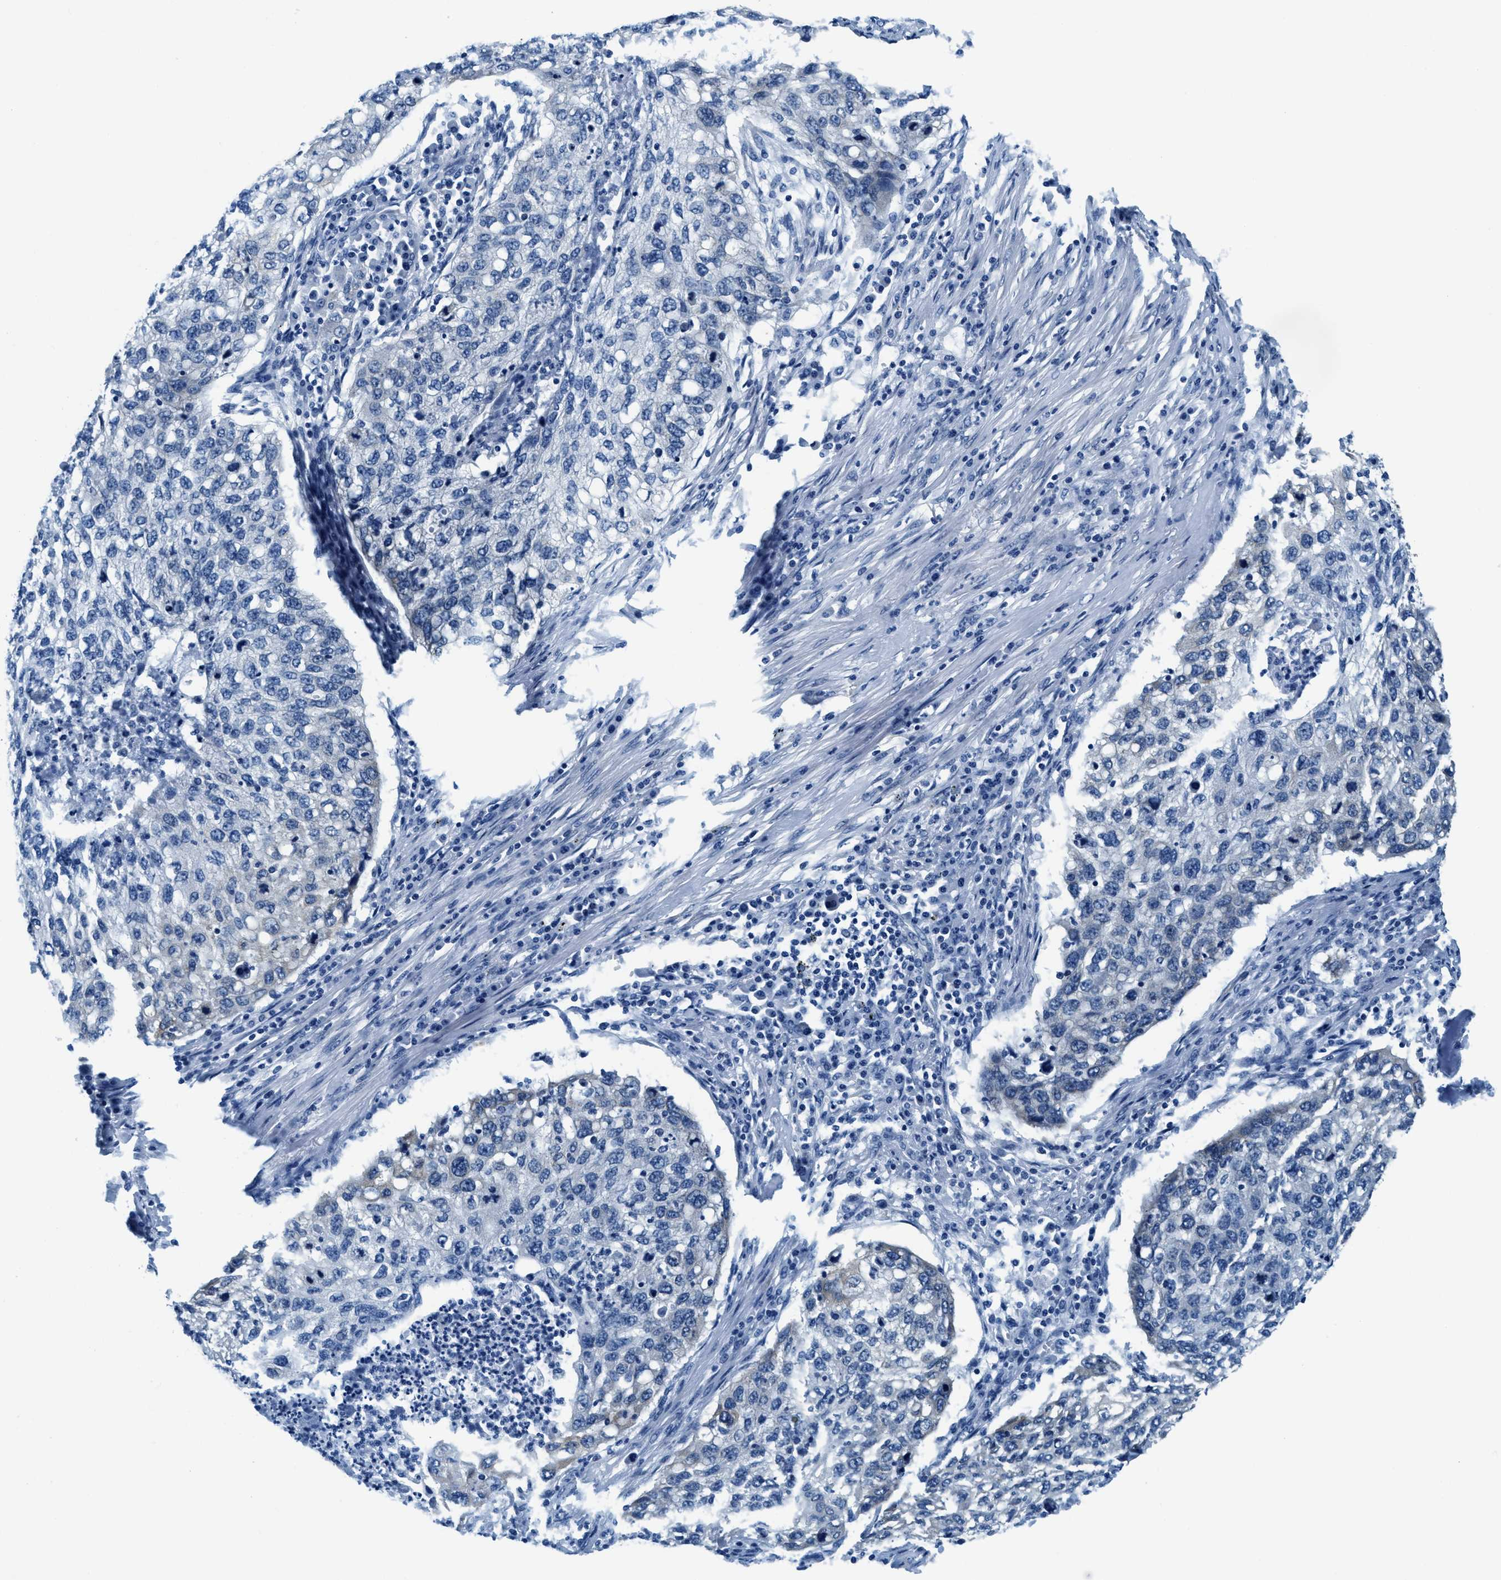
{"staining": {"intensity": "negative", "quantity": "none", "location": "none"}, "tissue": "lung cancer", "cell_type": "Tumor cells", "image_type": "cancer", "snomed": [{"axis": "morphology", "description": "Squamous cell carcinoma, NOS"}, {"axis": "topography", "description": "Lung"}], "caption": "Histopathology image shows no significant protein staining in tumor cells of lung cancer. (Stains: DAB (3,3'-diaminobenzidine) immunohistochemistry with hematoxylin counter stain, Microscopy: brightfield microscopy at high magnification).", "gene": "UBAC2", "patient": {"sex": "female", "age": 63}}